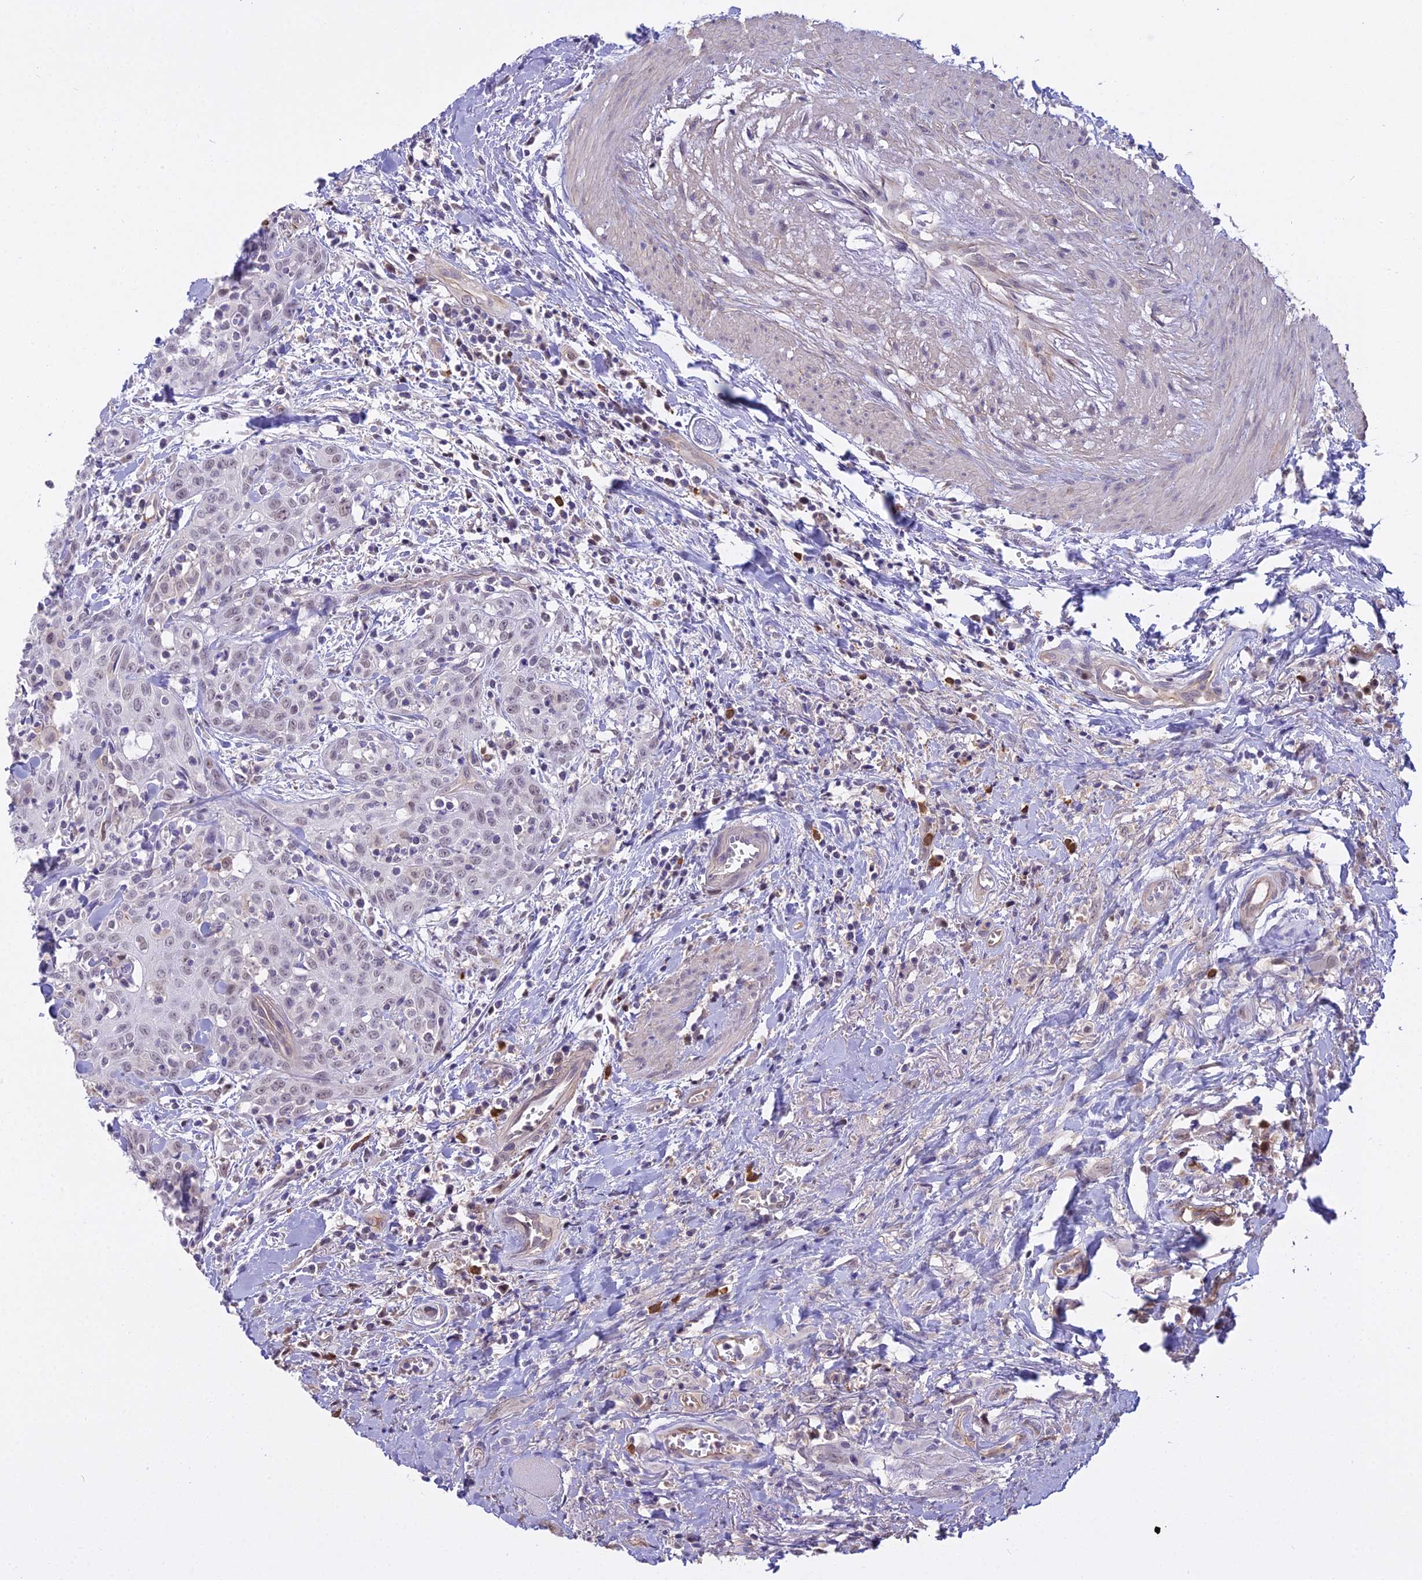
{"staining": {"intensity": "weak", "quantity": "25%-75%", "location": "nuclear"}, "tissue": "head and neck cancer", "cell_type": "Tumor cells", "image_type": "cancer", "snomed": [{"axis": "morphology", "description": "Squamous cell carcinoma, NOS"}, {"axis": "topography", "description": "Head-Neck"}], "caption": "Head and neck squamous cell carcinoma stained with DAB (3,3'-diaminobenzidine) IHC demonstrates low levels of weak nuclear positivity in about 25%-75% of tumor cells. (brown staining indicates protein expression, while blue staining denotes nuclei).", "gene": "BLNK", "patient": {"sex": "female", "age": 70}}